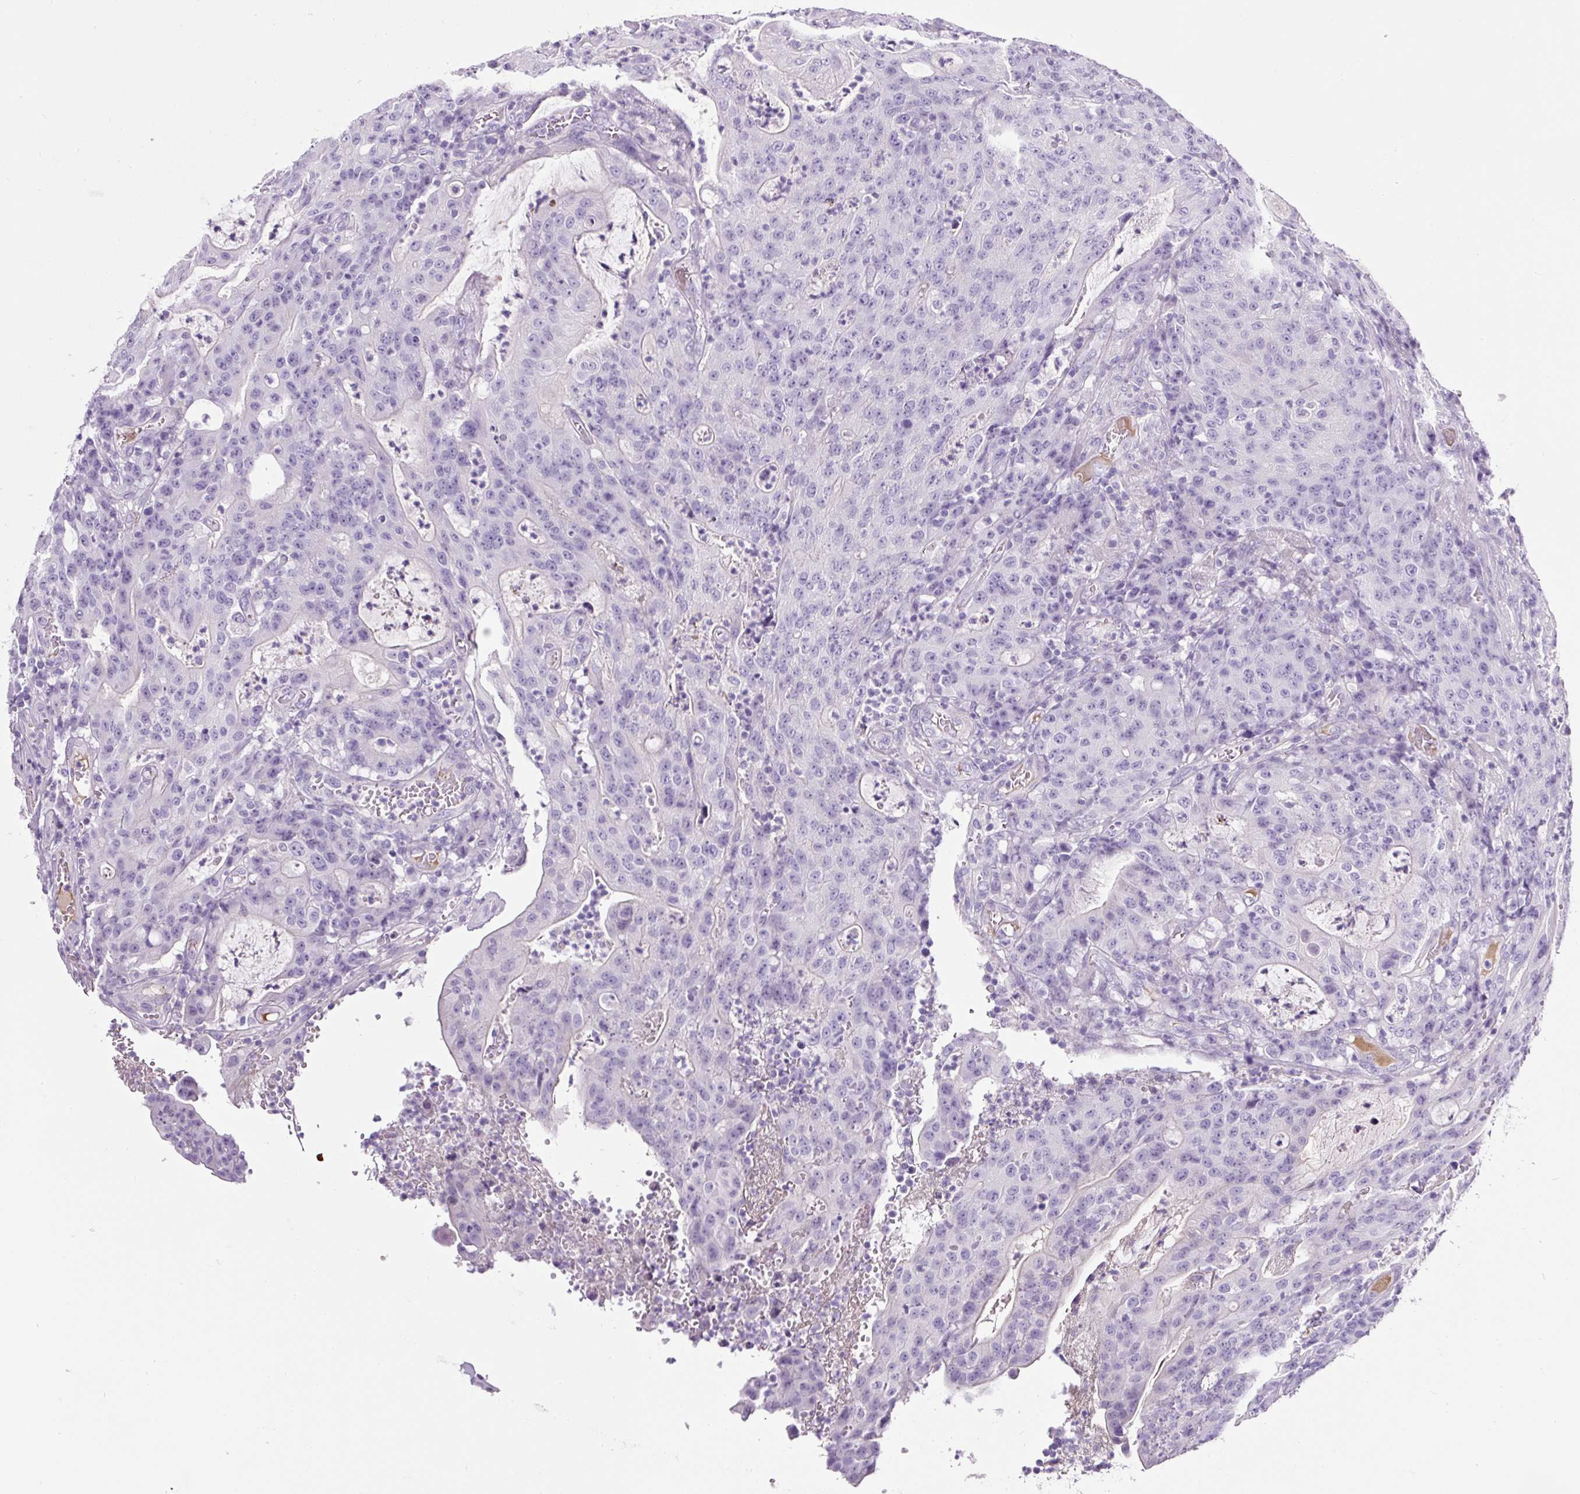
{"staining": {"intensity": "negative", "quantity": "none", "location": "none"}, "tissue": "colorectal cancer", "cell_type": "Tumor cells", "image_type": "cancer", "snomed": [{"axis": "morphology", "description": "Adenocarcinoma, NOS"}, {"axis": "topography", "description": "Colon"}], "caption": "Colorectal cancer (adenocarcinoma) was stained to show a protein in brown. There is no significant positivity in tumor cells.", "gene": "OR14A2", "patient": {"sex": "male", "age": 83}}